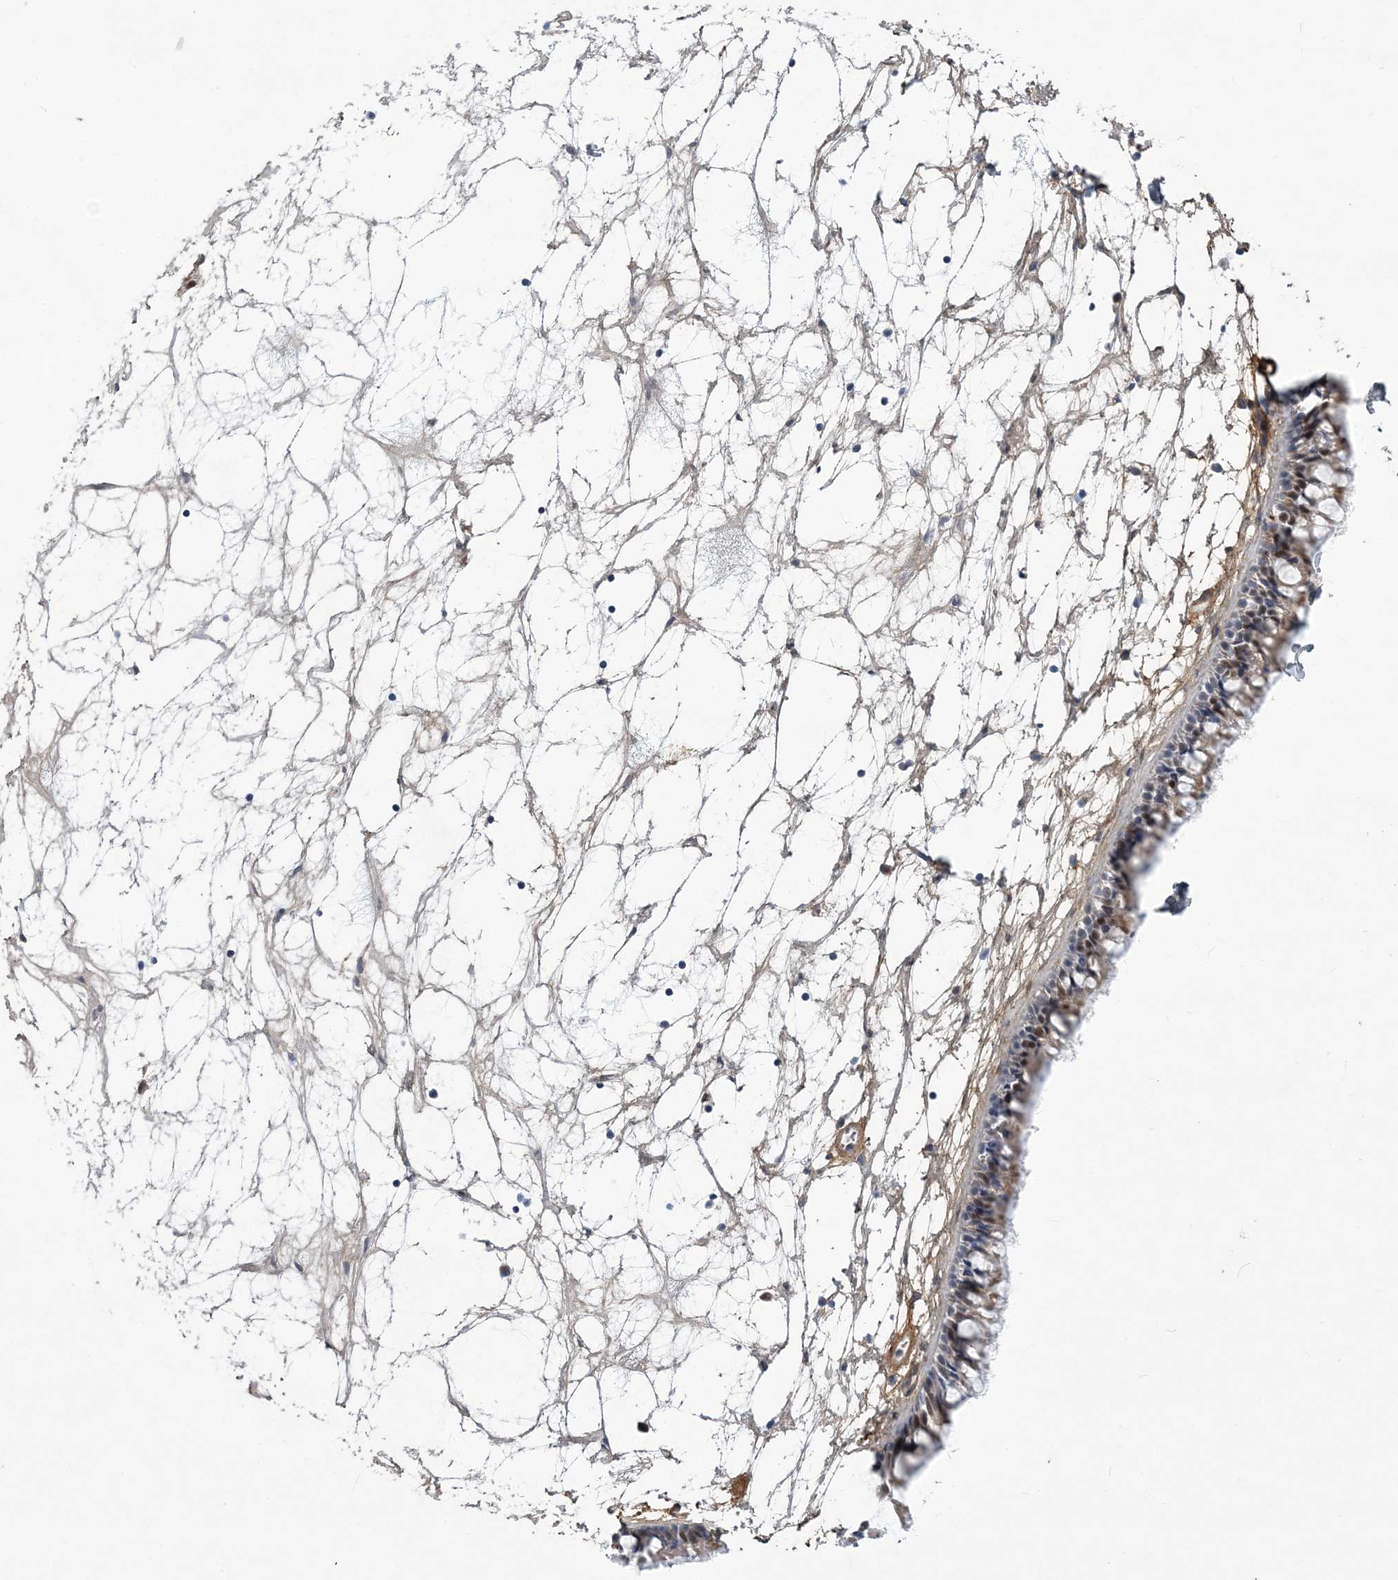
{"staining": {"intensity": "moderate", "quantity": "25%-75%", "location": "cytoplasmic/membranous,nuclear"}, "tissue": "nasopharynx", "cell_type": "Respiratory epithelial cells", "image_type": "normal", "snomed": [{"axis": "morphology", "description": "Normal tissue, NOS"}, {"axis": "topography", "description": "Nasopharynx"}], "caption": "Nasopharynx stained for a protein reveals moderate cytoplasmic/membranous,nuclear positivity in respiratory epithelial cells. Using DAB (brown) and hematoxylin (blue) stains, captured at high magnification using brightfield microscopy.", "gene": "FAM217A", "patient": {"sex": "male", "age": 64}}